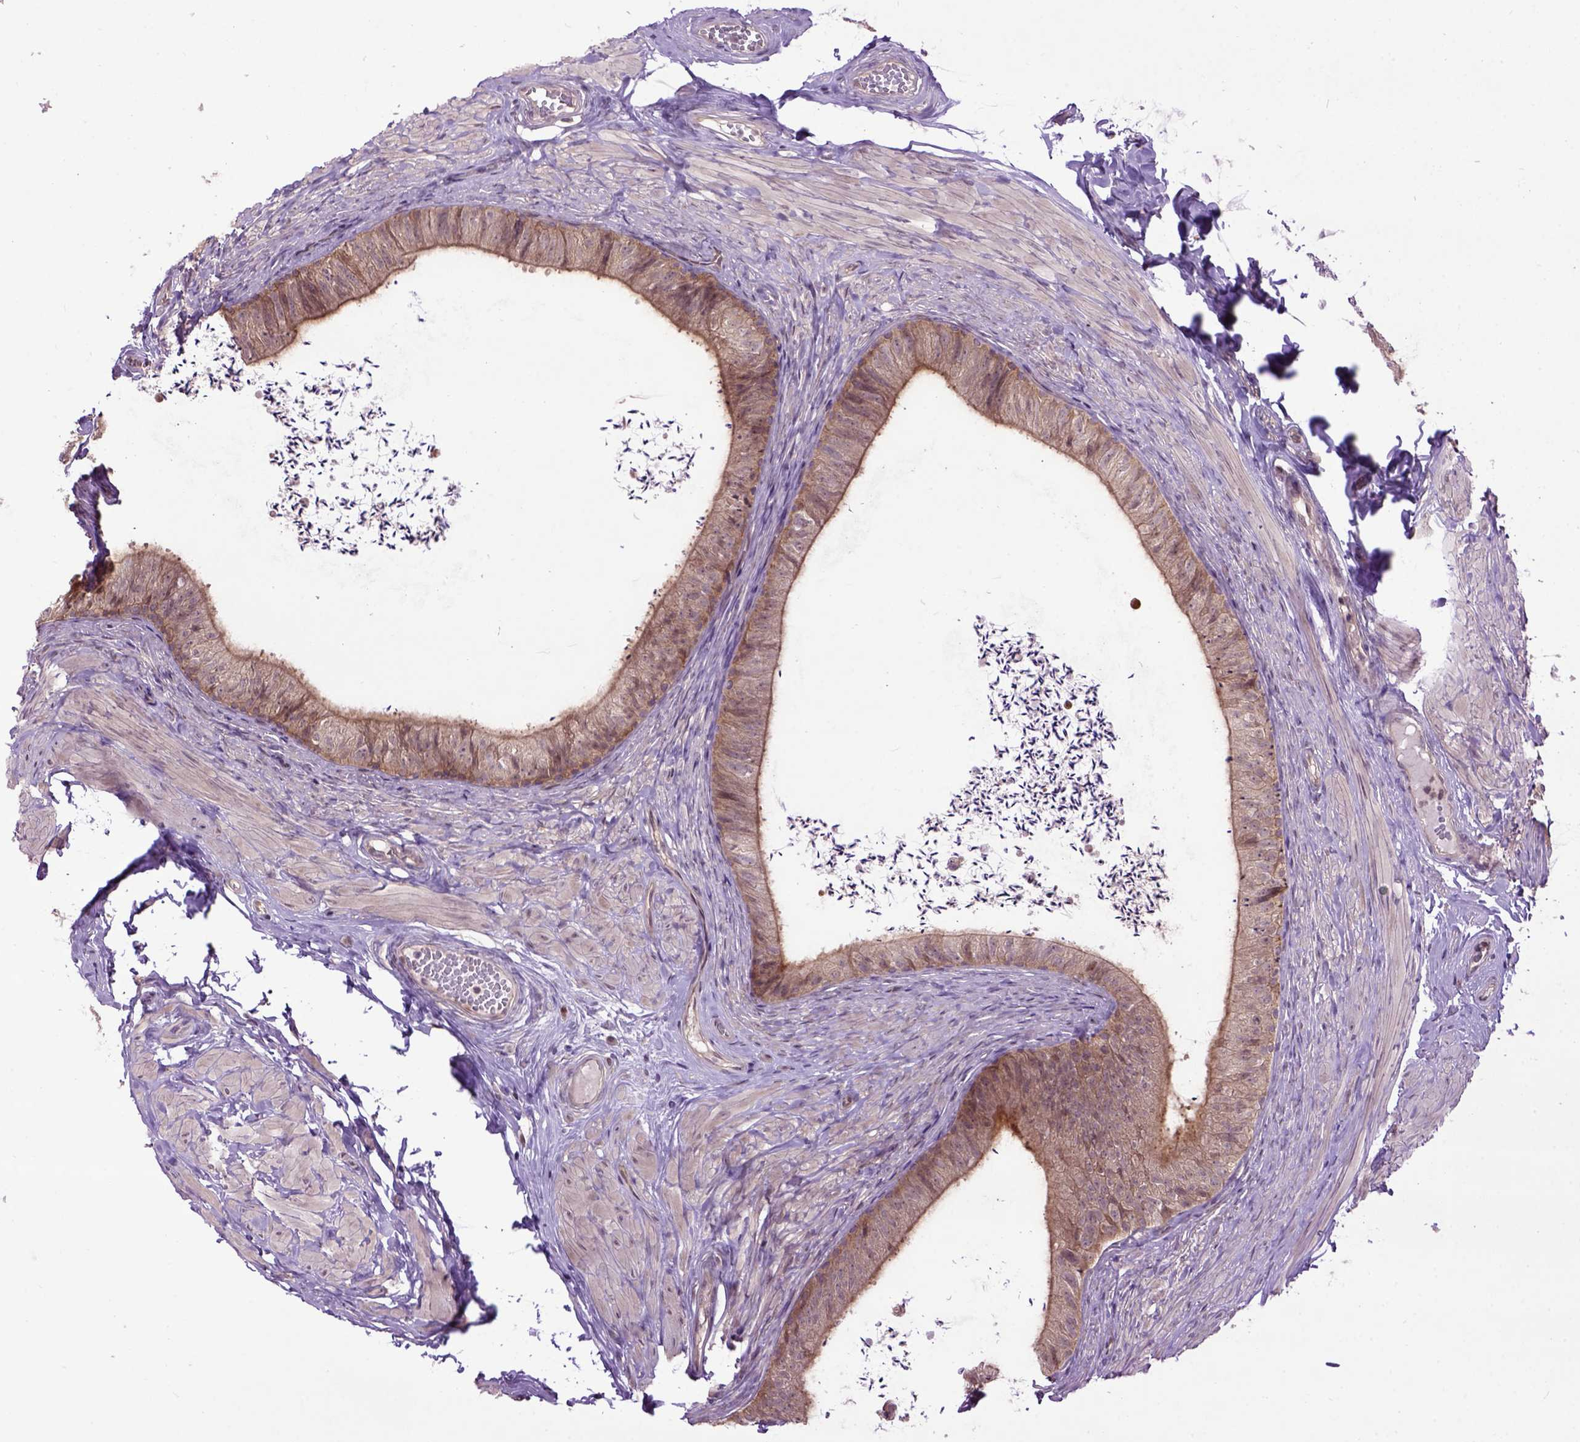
{"staining": {"intensity": "moderate", "quantity": "<25%", "location": "cytoplasmic/membranous"}, "tissue": "epididymis", "cell_type": "Glandular cells", "image_type": "normal", "snomed": [{"axis": "morphology", "description": "Normal tissue, NOS"}, {"axis": "topography", "description": "Epididymis, spermatic cord, NOS"}, {"axis": "topography", "description": "Epididymis"}, {"axis": "topography", "description": "Peripheral nerve tissue"}], "caption": "A brown stain shows moderate cytoplasmic/membranous positivity of a protein in glandular cells of normal epididymis.", "gene": "WDR48", "patient": {"sex": "male", "age": 29}}